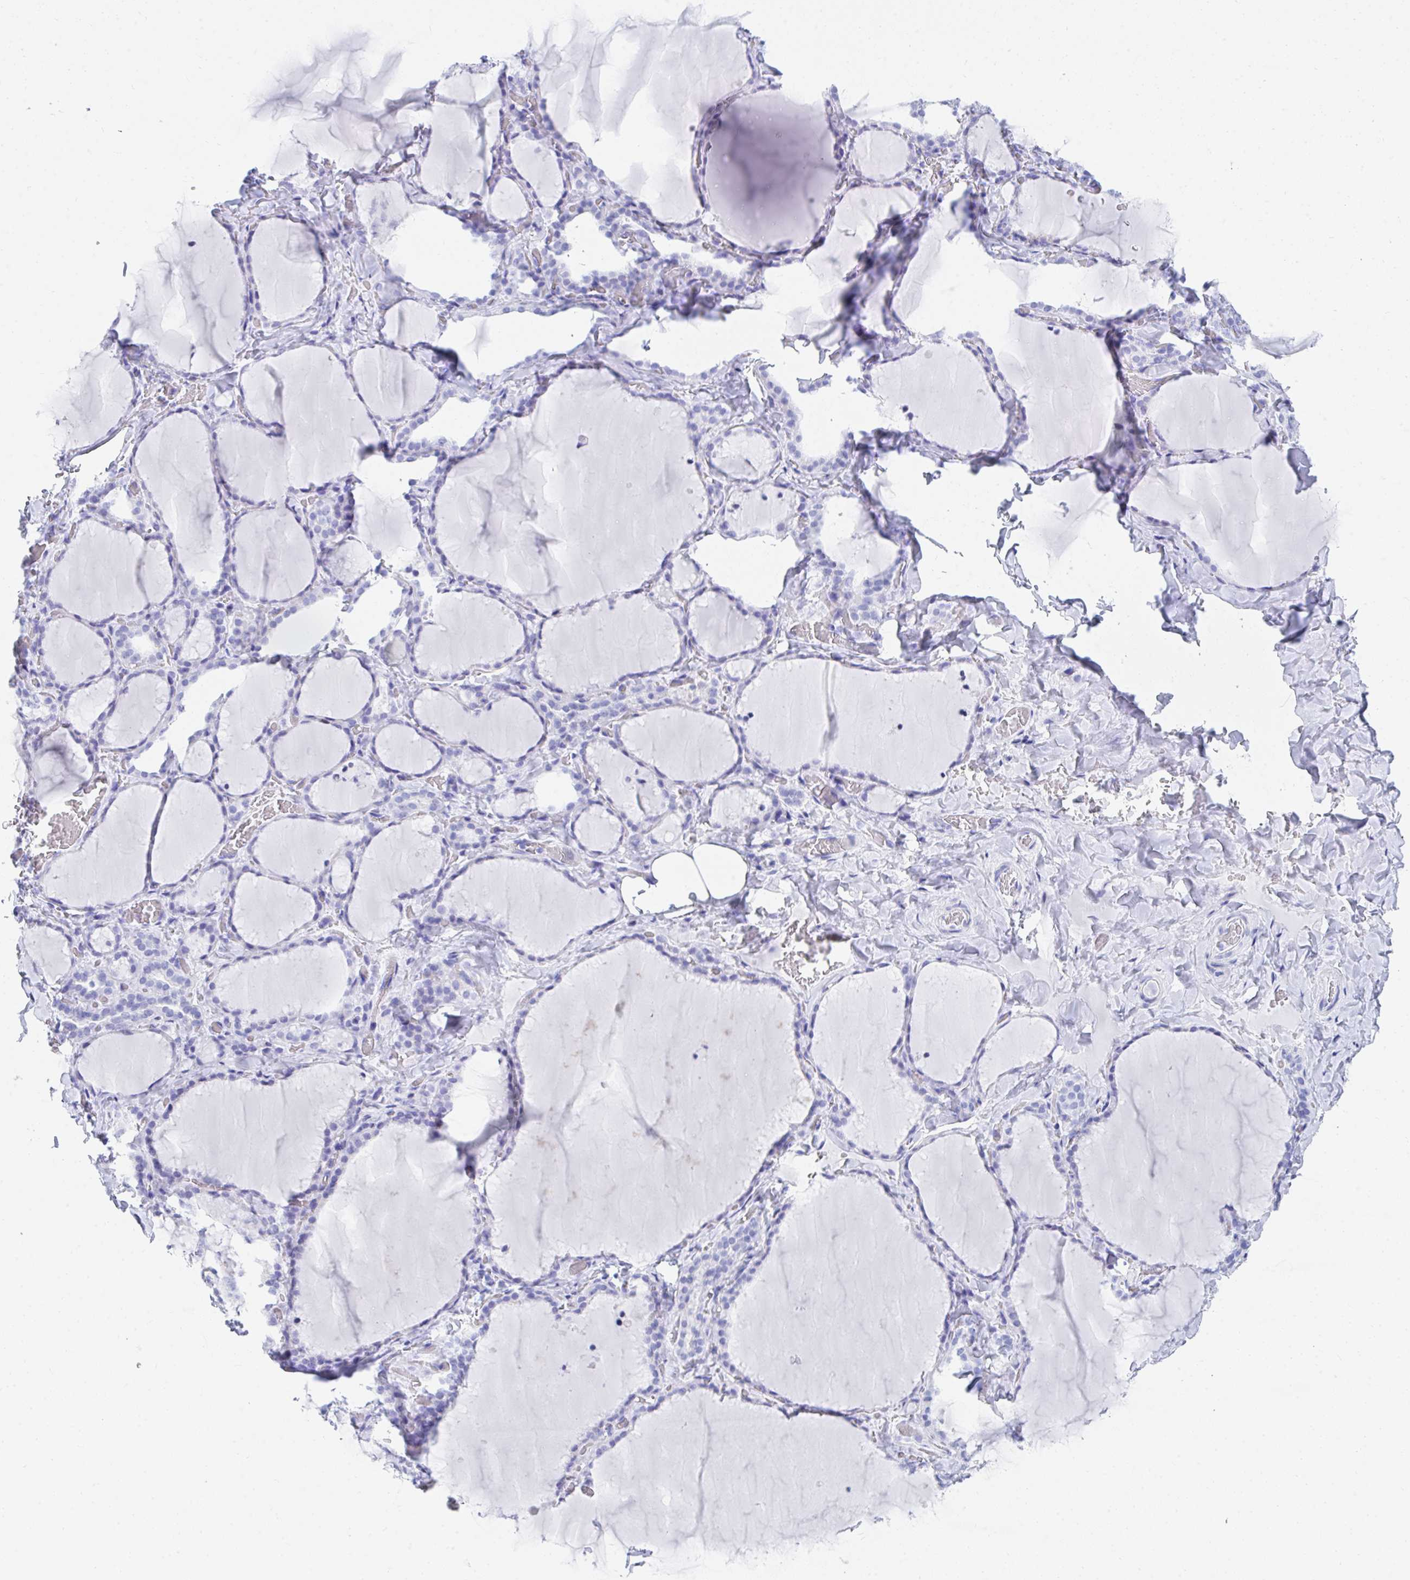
{"staining": {"intensity": "negative", "quantity": "none", "location": "none"}, "tissue": "thyroid gland", "cell_type": "Glandular cells", "image_type": "normal", "snomed": [{"axis": "morphology", "description": "Normal tissue, NOS"}, {"axis": "topography", "description": "Thyroid gland"}], "caption": "There is no significant positivity in glandular cells of thyroid gland. (DAB immunohistochemistry visualized using brightfield microscopy, high magnification).", "gene": "CD7", "patient": {"sex": "female", "age": 22}}